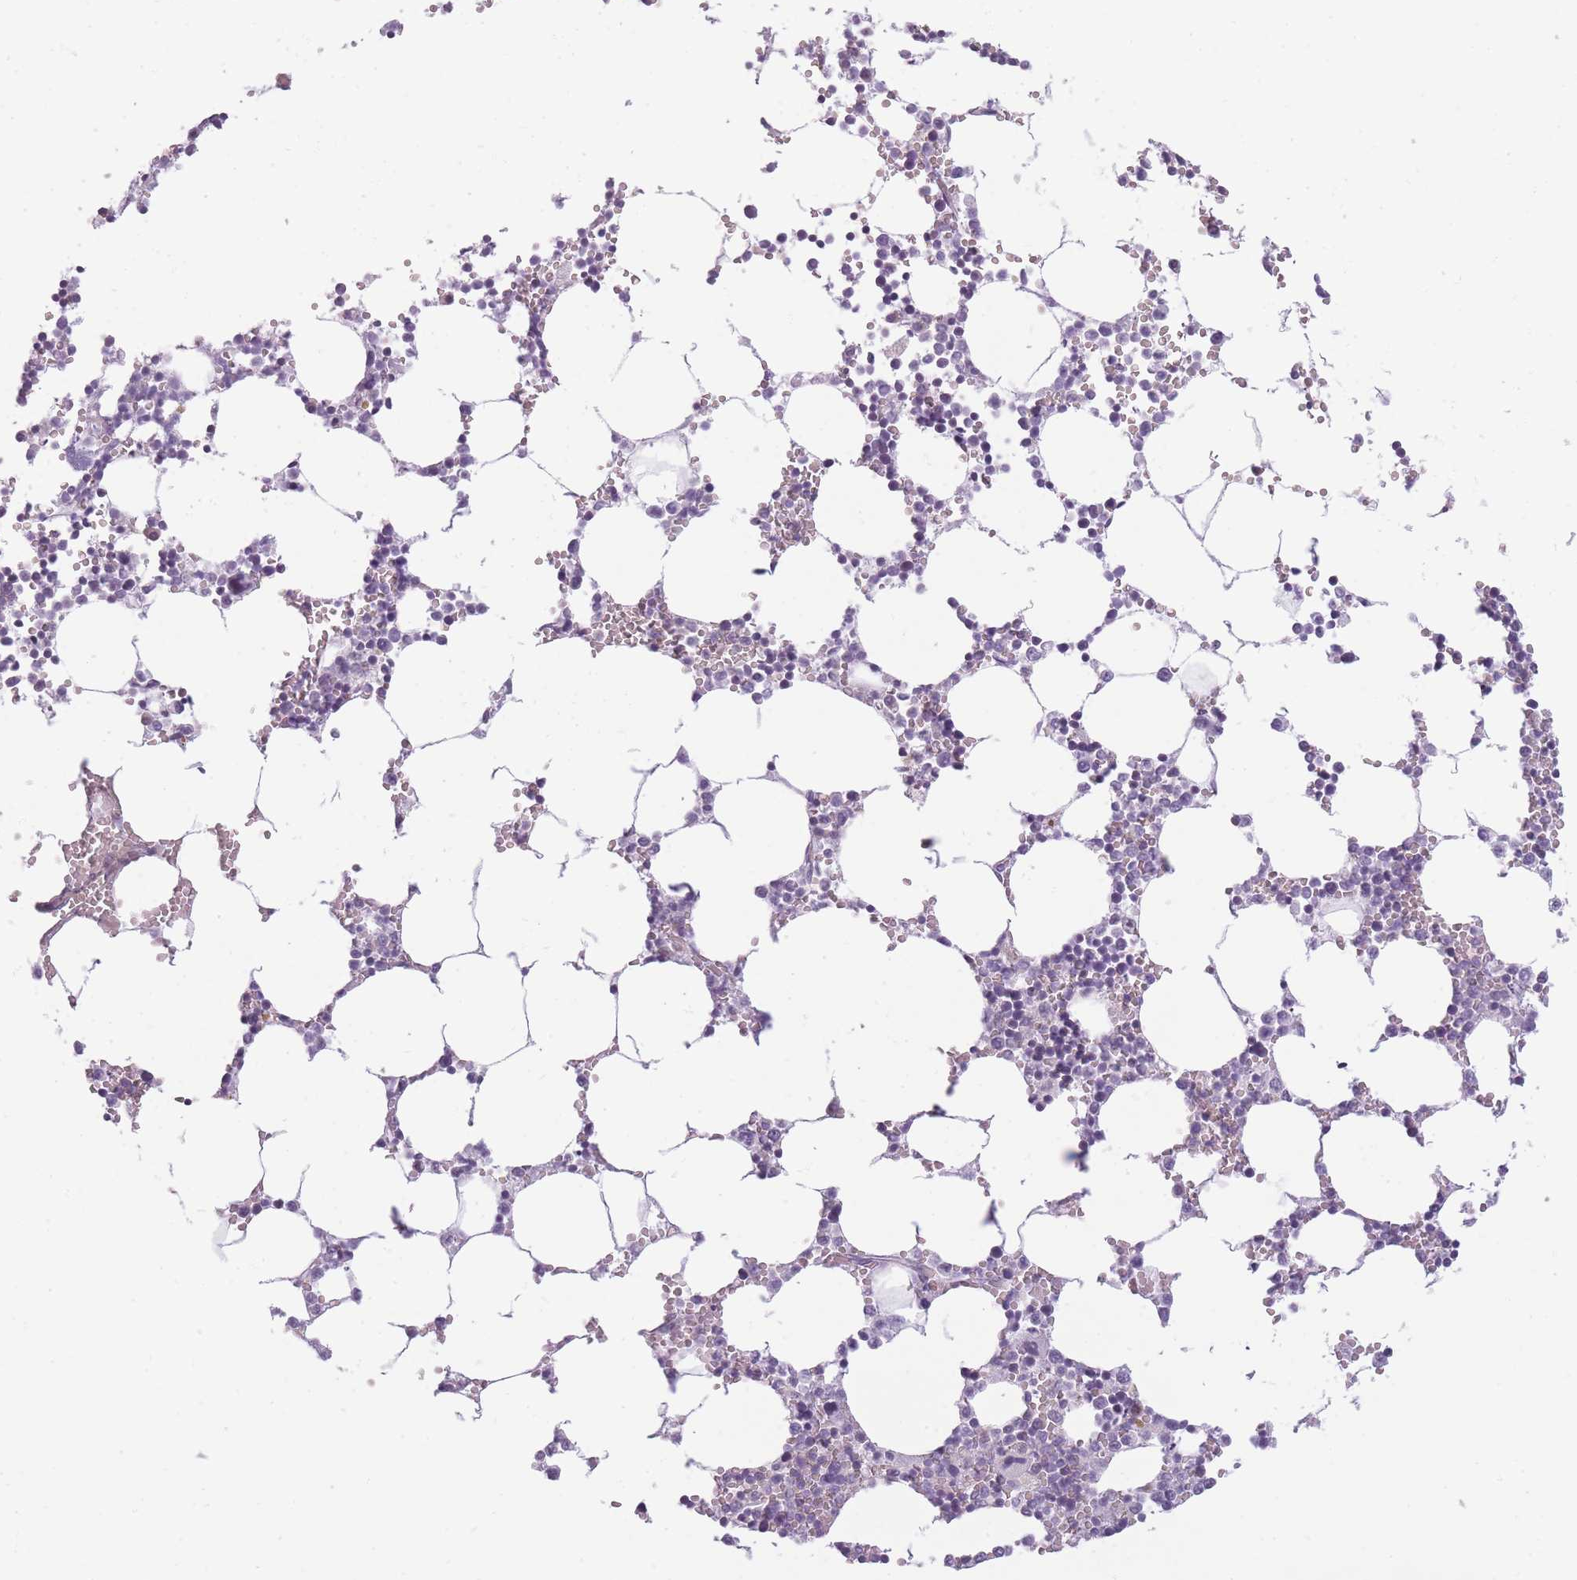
{"staining": {"intensity": "negative", "quantity": "none", "location": "none"}, "tissue": "bone marrow", "cell_type": "Hematopoietic cells", "image_type": "normal", "snomed": [{"axis": "morphology", "description": "Normal tissue, NOS"}, {"axis": "topography", "description": "Bone marrow"}], "caption": "High magnification brightfield microscopy of benign bone marrow stained with DAB (brown) and counterstained with hematoxylin (blue): hematopoietic cells show no significant expression. (Brightfield microscopy of DAB immunohistochemistry (IHC) at high magnification).", "gene": "GGT1", "patient": {"sex": "female", "age": 64}}